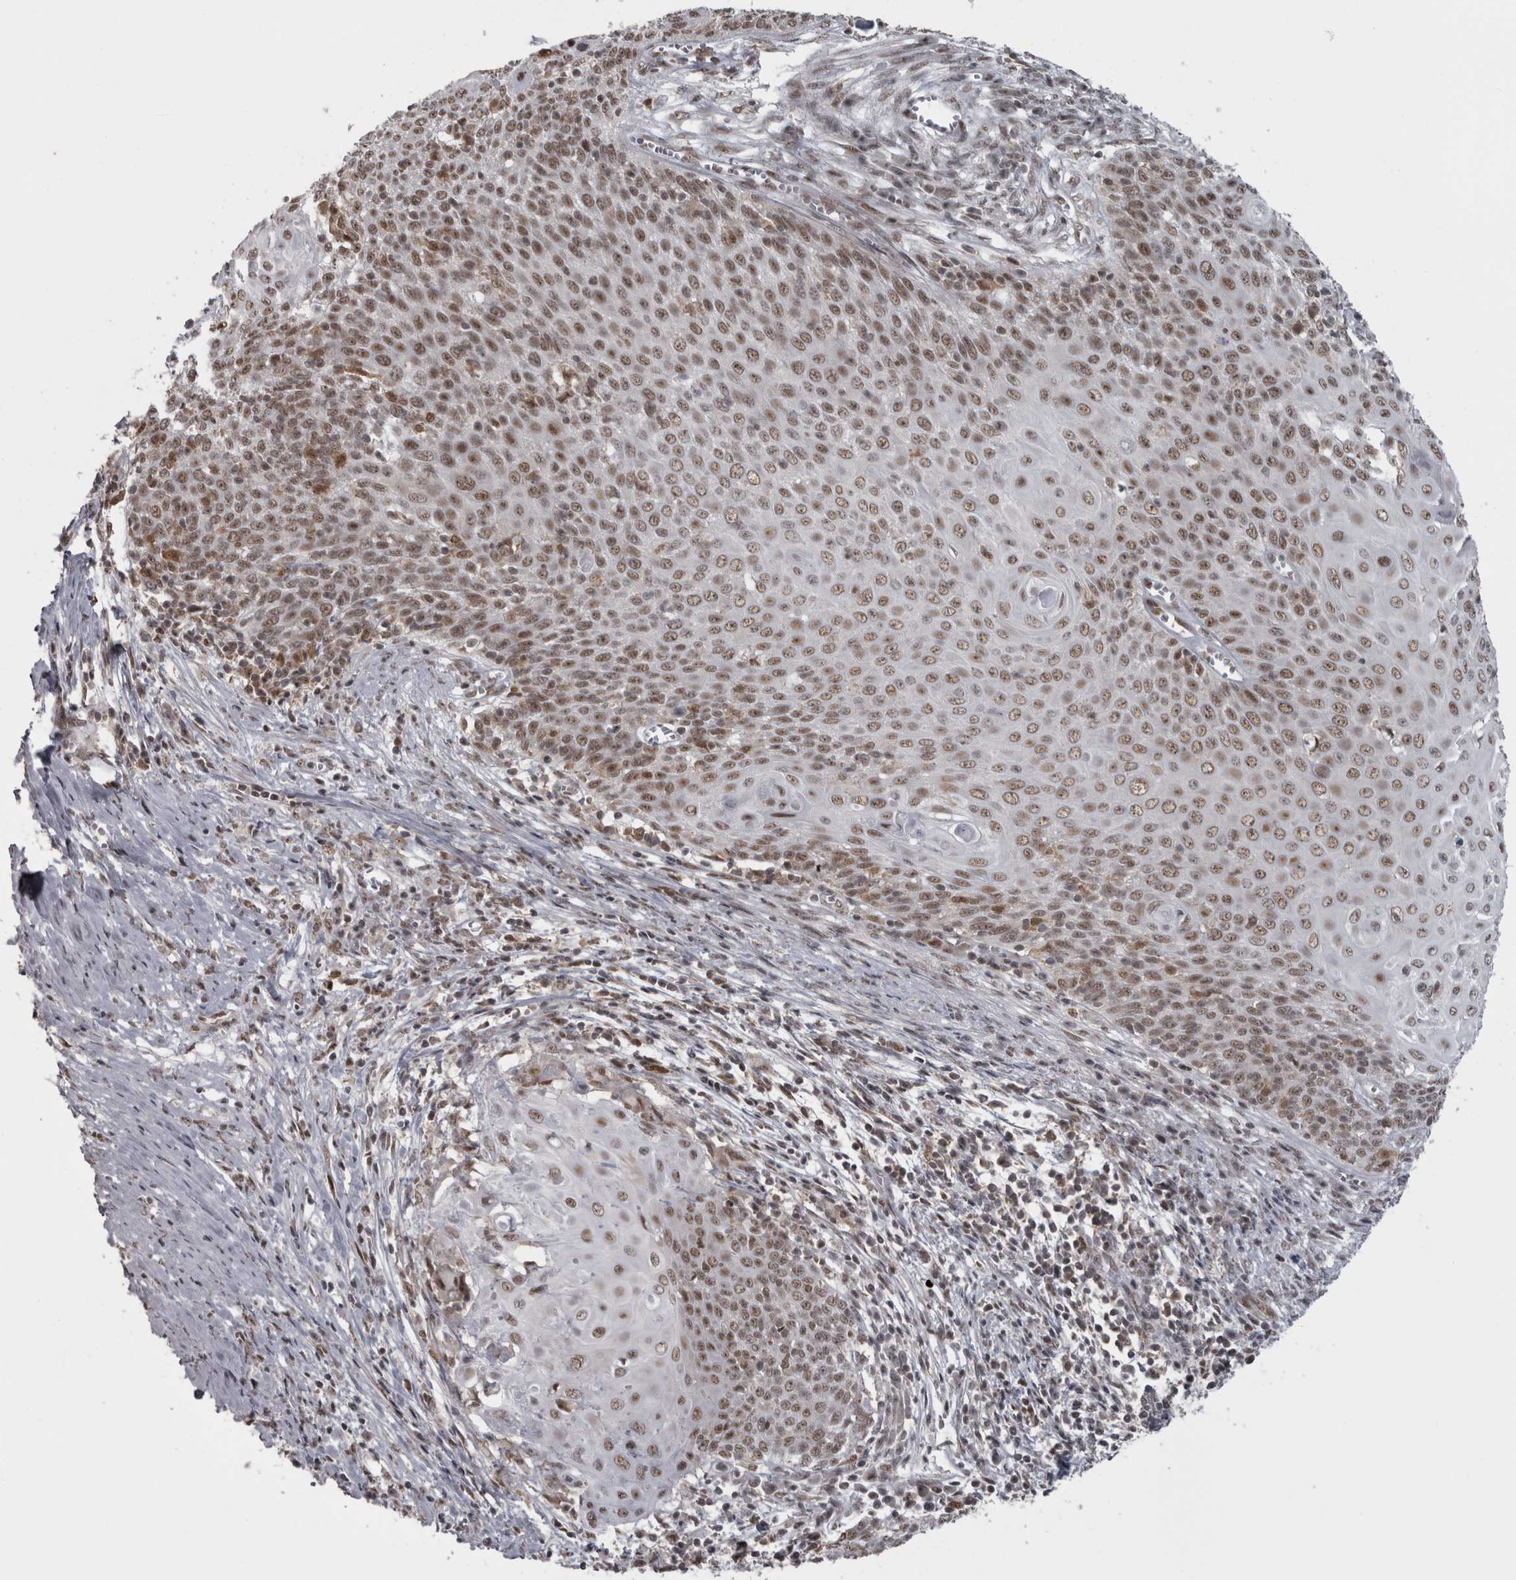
{"staining": {"intensity": "moderate", "quantity": ">75%", "location": "nuclear"}, "tissue": "cervical cancer", "cell_type": "Tumor cells", "image_type": "cancer", "snomed": [{"axis": "morphology", "description": "Squamous cell carcinoma, NOS"}, {"axis": "topography", "description": "Cervix"}], "caption": "IHC of human squamous cell carcinoma (cervical) reveals medium levels of moderate nuclear expression in approximately >75% of tumor cells.", "gene": "MICU3", "patient": {"sex": "female", "age": 39}}